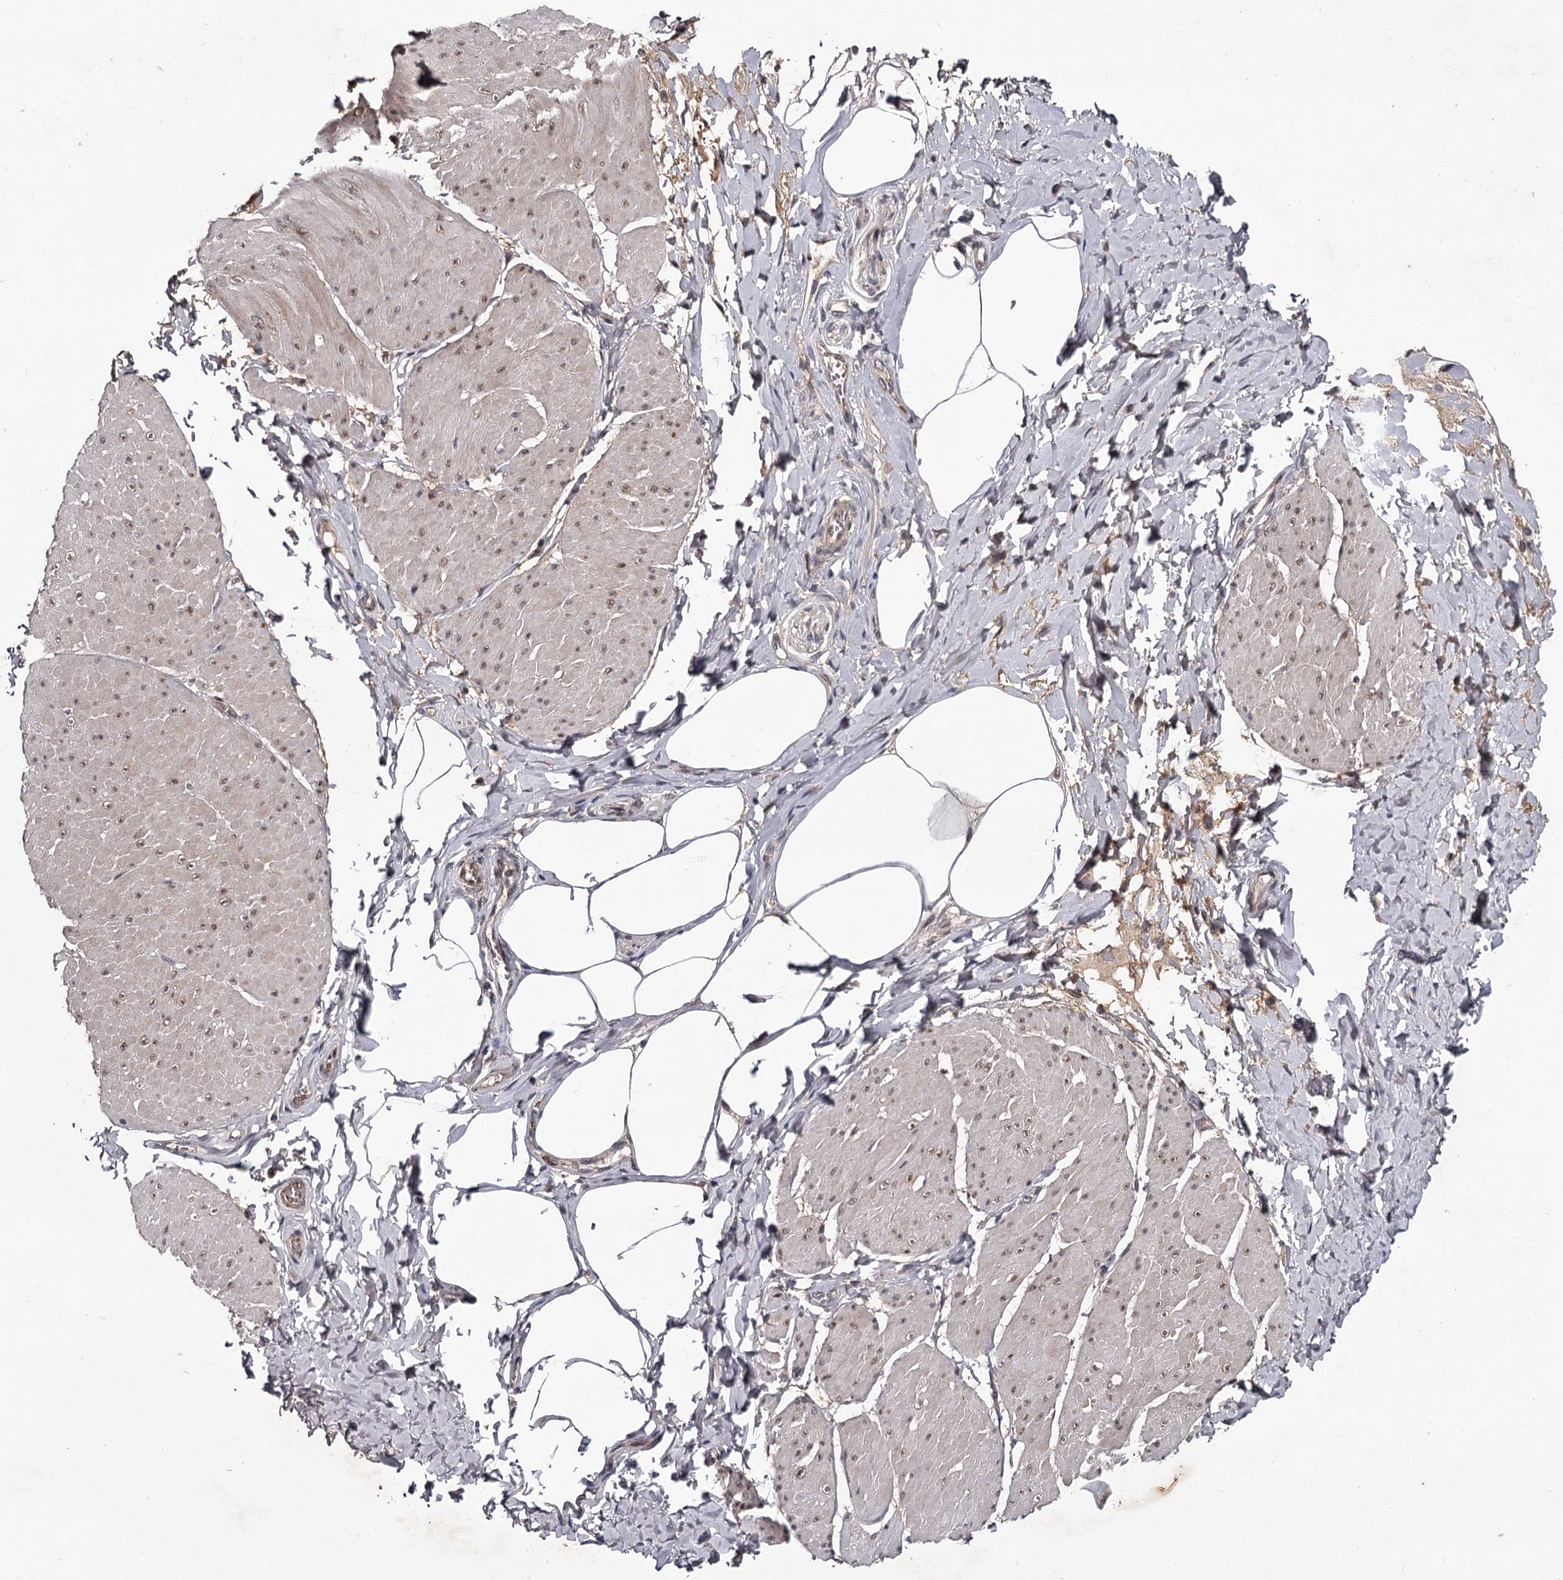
{"staining": {"intensity": "weak", "quantity": "<25%", "location": "nuclear"}, "tissue": "smooth muscle", "cell_type": "Smooth muscle cells", "image_type": "normal", "snomed": [{"axis": "morphology", "description": "Urothelial carcinoma, High grade"}, {"axis": "topography", "description": "Urinary bladder"}], "caption": "Immunohistochemical staining of unremarkable smooth muscle reveals no significant positivity in smooth muscle cells.", "gene": "RNF44", "patient": {"sex": "male", "age": 46}}